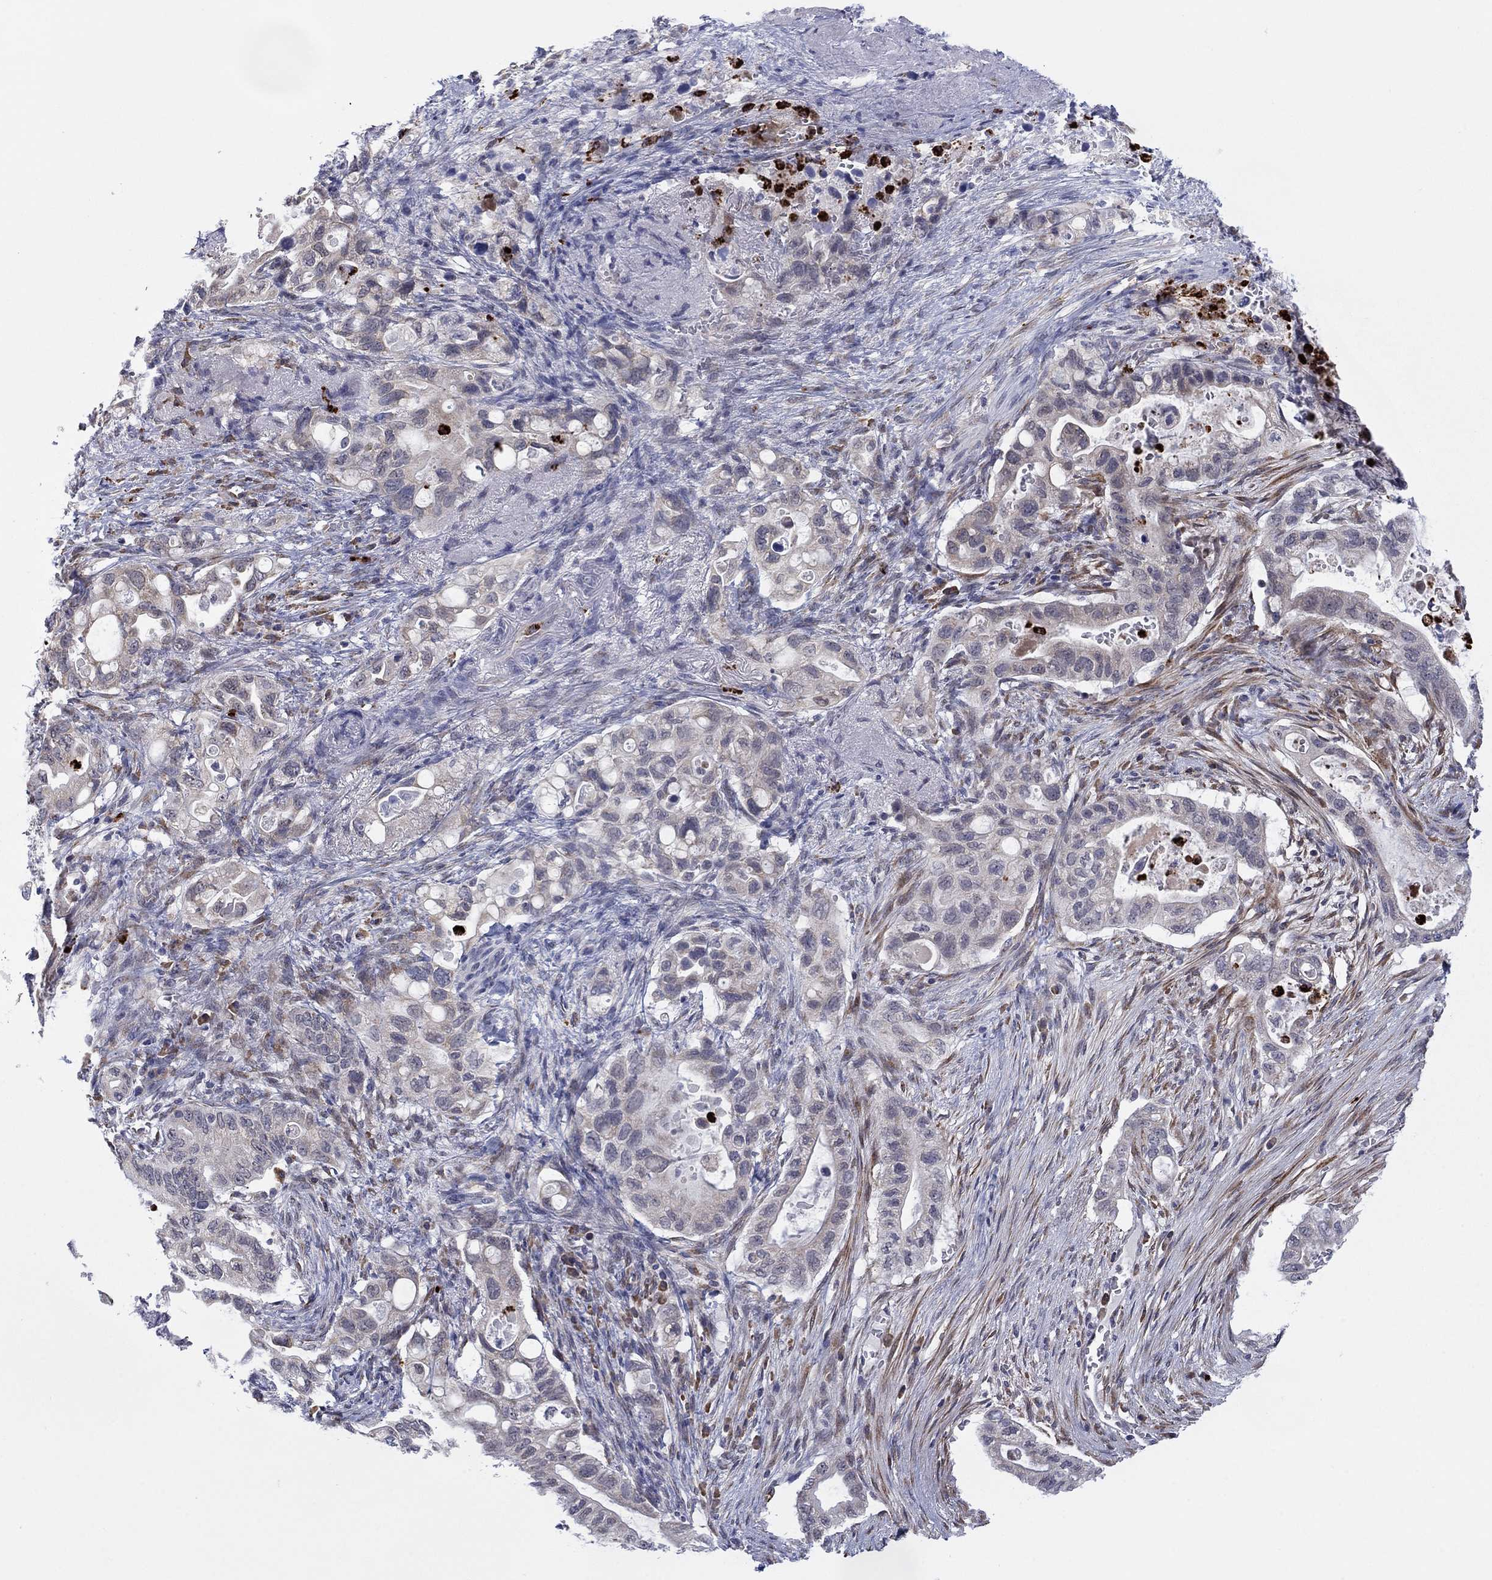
{"staining": {"intensity": "negative", "quantity": "none", "location": "none"}, "tissue": "pancreatic cancer", "cell_type": "Tumor cells", "image_type": "cancer", "snomed": [{"axis": "morphology", "description": "Adenocarcinoma, NOS"}, {"axis": "topography", "description": "Pancreas"}], "caption": "Pancreatic adenocarcinoma was stained to show a protein in brown. There is no significant staining in tumor cells.", "gene": "MTRFR", "patient": {"sex": "female", "age": 72}}